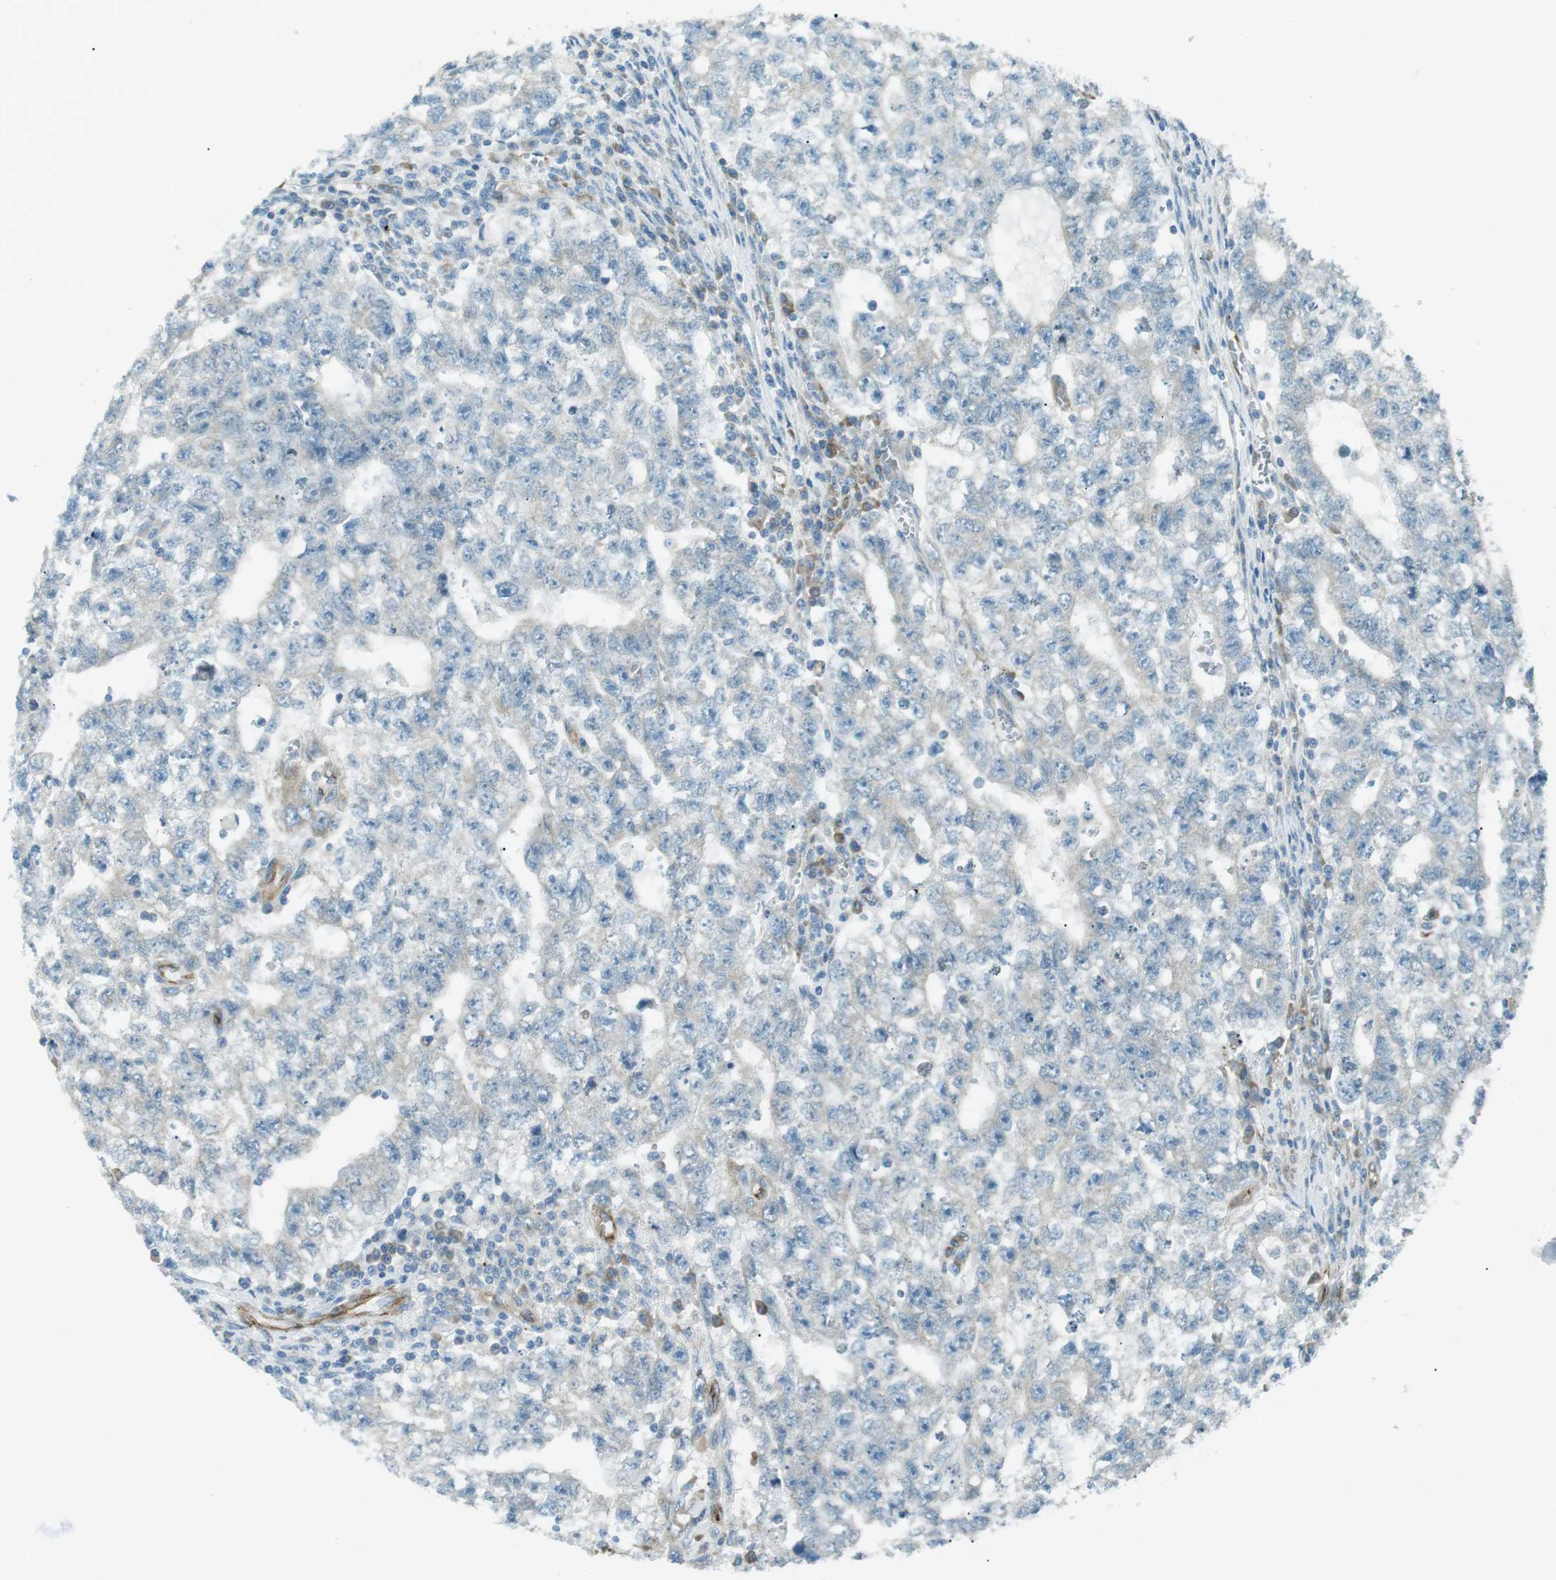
{"staining": {"intensity": "negative", "quantity": "none", "location": "none"}, "tissue": "testis cancer", "cell_type": "Tumor cells", "image_type": "cancer", "snomed": [{"axis": "morphology", "description": "Seminoma, NOS"}, {"axis": "morphology", "description": "Carcinoma, Embryonal, NOS"}, {"axis": "topography", "description": "Testis"}], "caption": "Immunohistochemical staining of human seminoma (testis) demonstrates no significant expression in tumor cells.", "gene": "ODR4", "patient": {"sex": "male", "age": 38}}